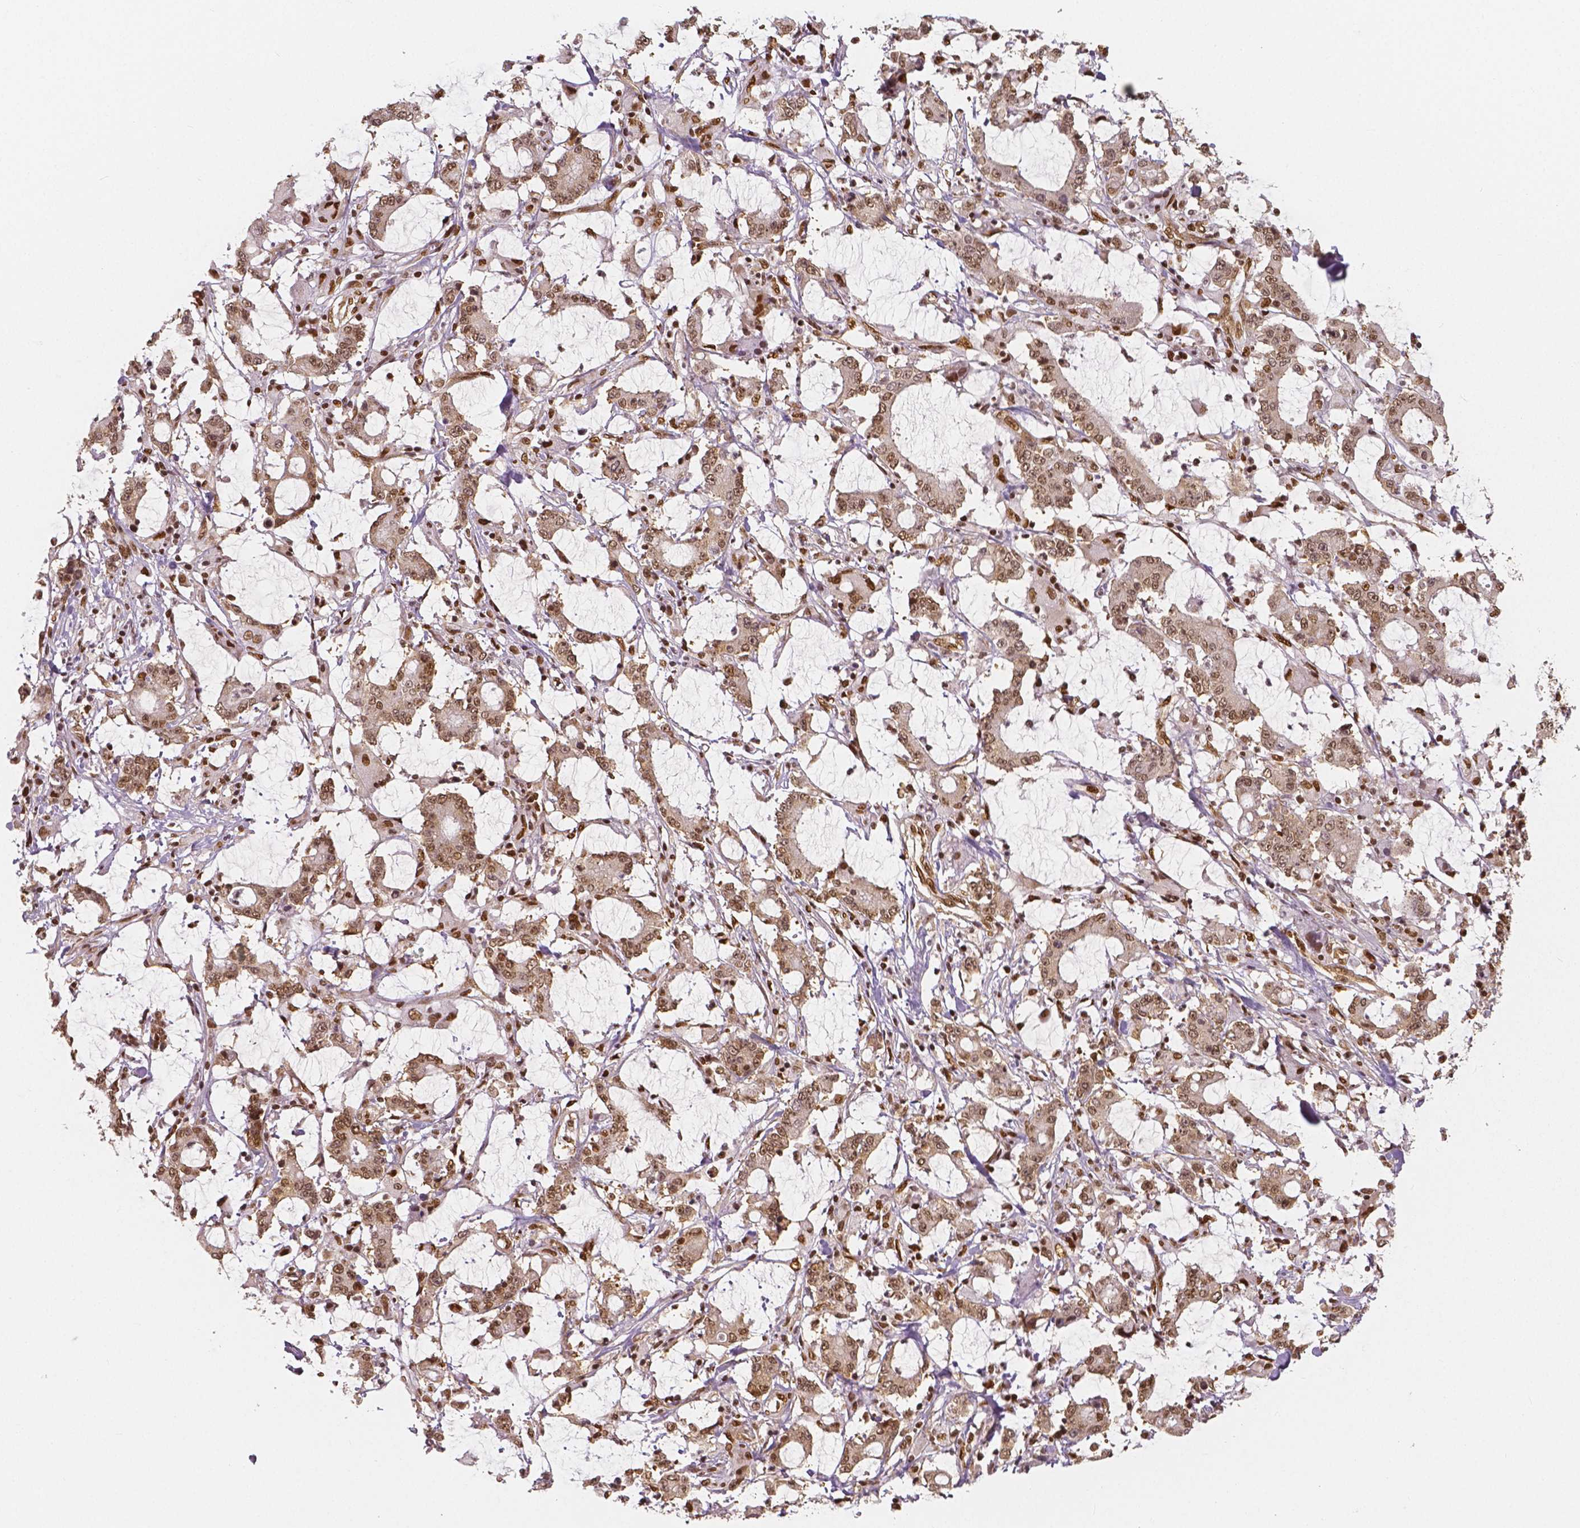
{"staining": {"intensity": "moderate", "quantity": ">75%", "location": "nuclear"}, "tissue": "stomach cancer", "cell_type": "Tumor cells", "image_type": "cancer", "snomed": [{"axis": "morphology", "description": "Adenocarcinoma, NOS"}, {"axis": "topography", "description": "Stomach, upper"}], "caption": "High-magnification brightfield microscopy of stomach cancer (adenocarcinoma) stained with DAB (brown) and counterstained with hematoxylin (blue). tumor cells exhibit moderate nuclear expression is identified in about>75% of cells.", "gene": "NUCKS1", "patient": {"sex": "male", "age": 68}}